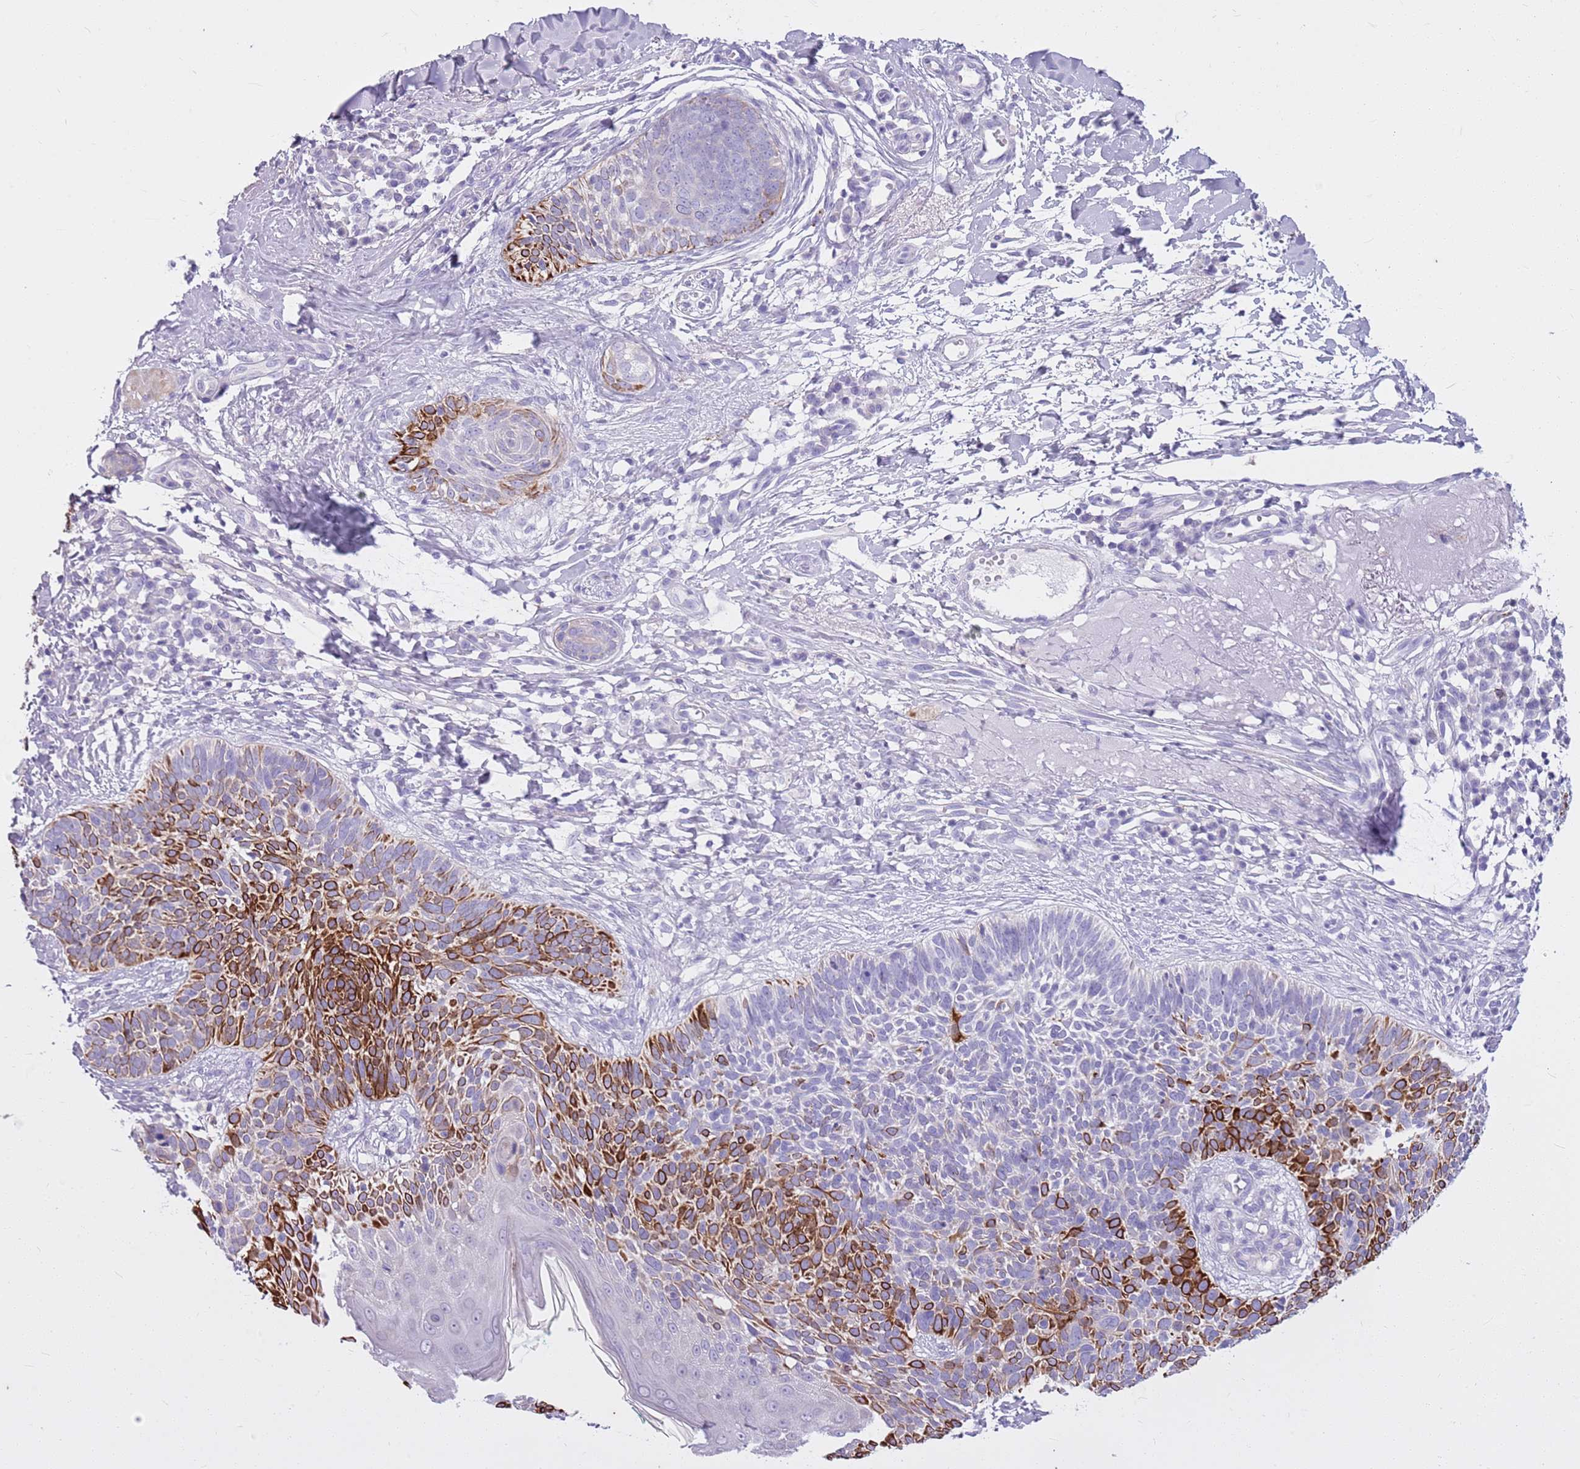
{"staining": {"intensity": "strong", "quantity": "25%-75%", "location": "cytoplasmic/membranous"}, "tissue": "skin cancer", "cell_type": "Tumor cells", "image_type": "cancer", "snomed": [{"axis": "morphology", "description": "Basal cell carcinoma"}, {"axis": "topography", "description": "Skin"}], "caption": "Basal cell carcinoma (skin) stained with a protein marker reveals strong staining in tumor cells.", "gene": "CNPPD1", "patient": {"sex": "male", "age": 72}}